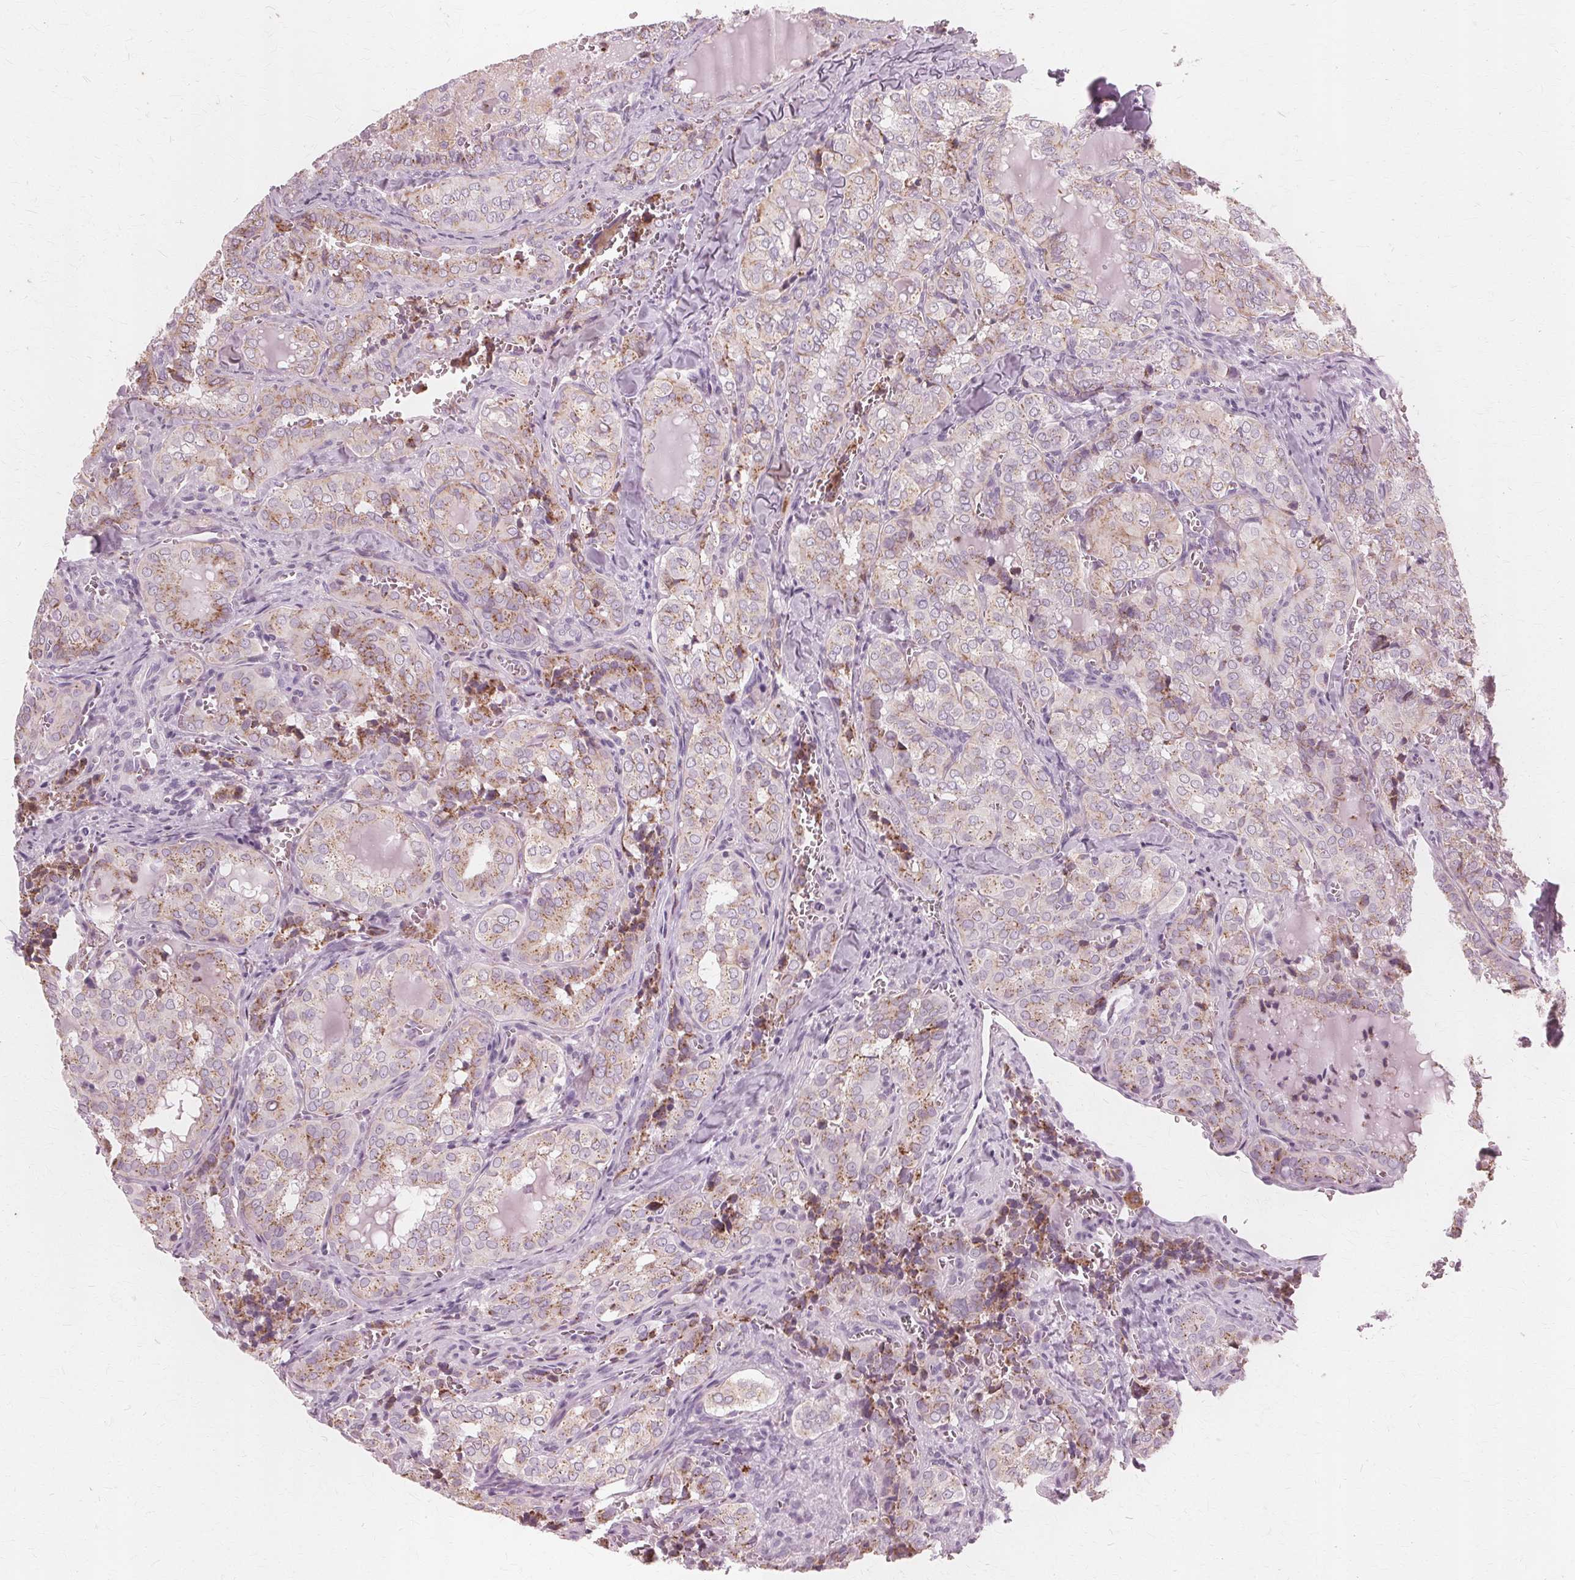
{"staining": {"intensity": "moderate", "quantity": "25%-75%", "location": "cytoplasmic/membranous"}, "tissue": "thyroid cancer", "cell_type": "Tumor cells", "image_type": "cancer", "snomed": [{"axis": "morphology", "description": "Papillary adenocarcinoma, NOS"}, {"axis": "topography", "description": "Thyroid gland"}], "caption": "Protein expression analysis of thyroid papillary adenocarcinoma displays moderate cytoplasmic/membranous expression in approximately 25%-75% of tumor cells.", "gene": "DNASE2", "patient": {"sex": "female", "age": 41}}